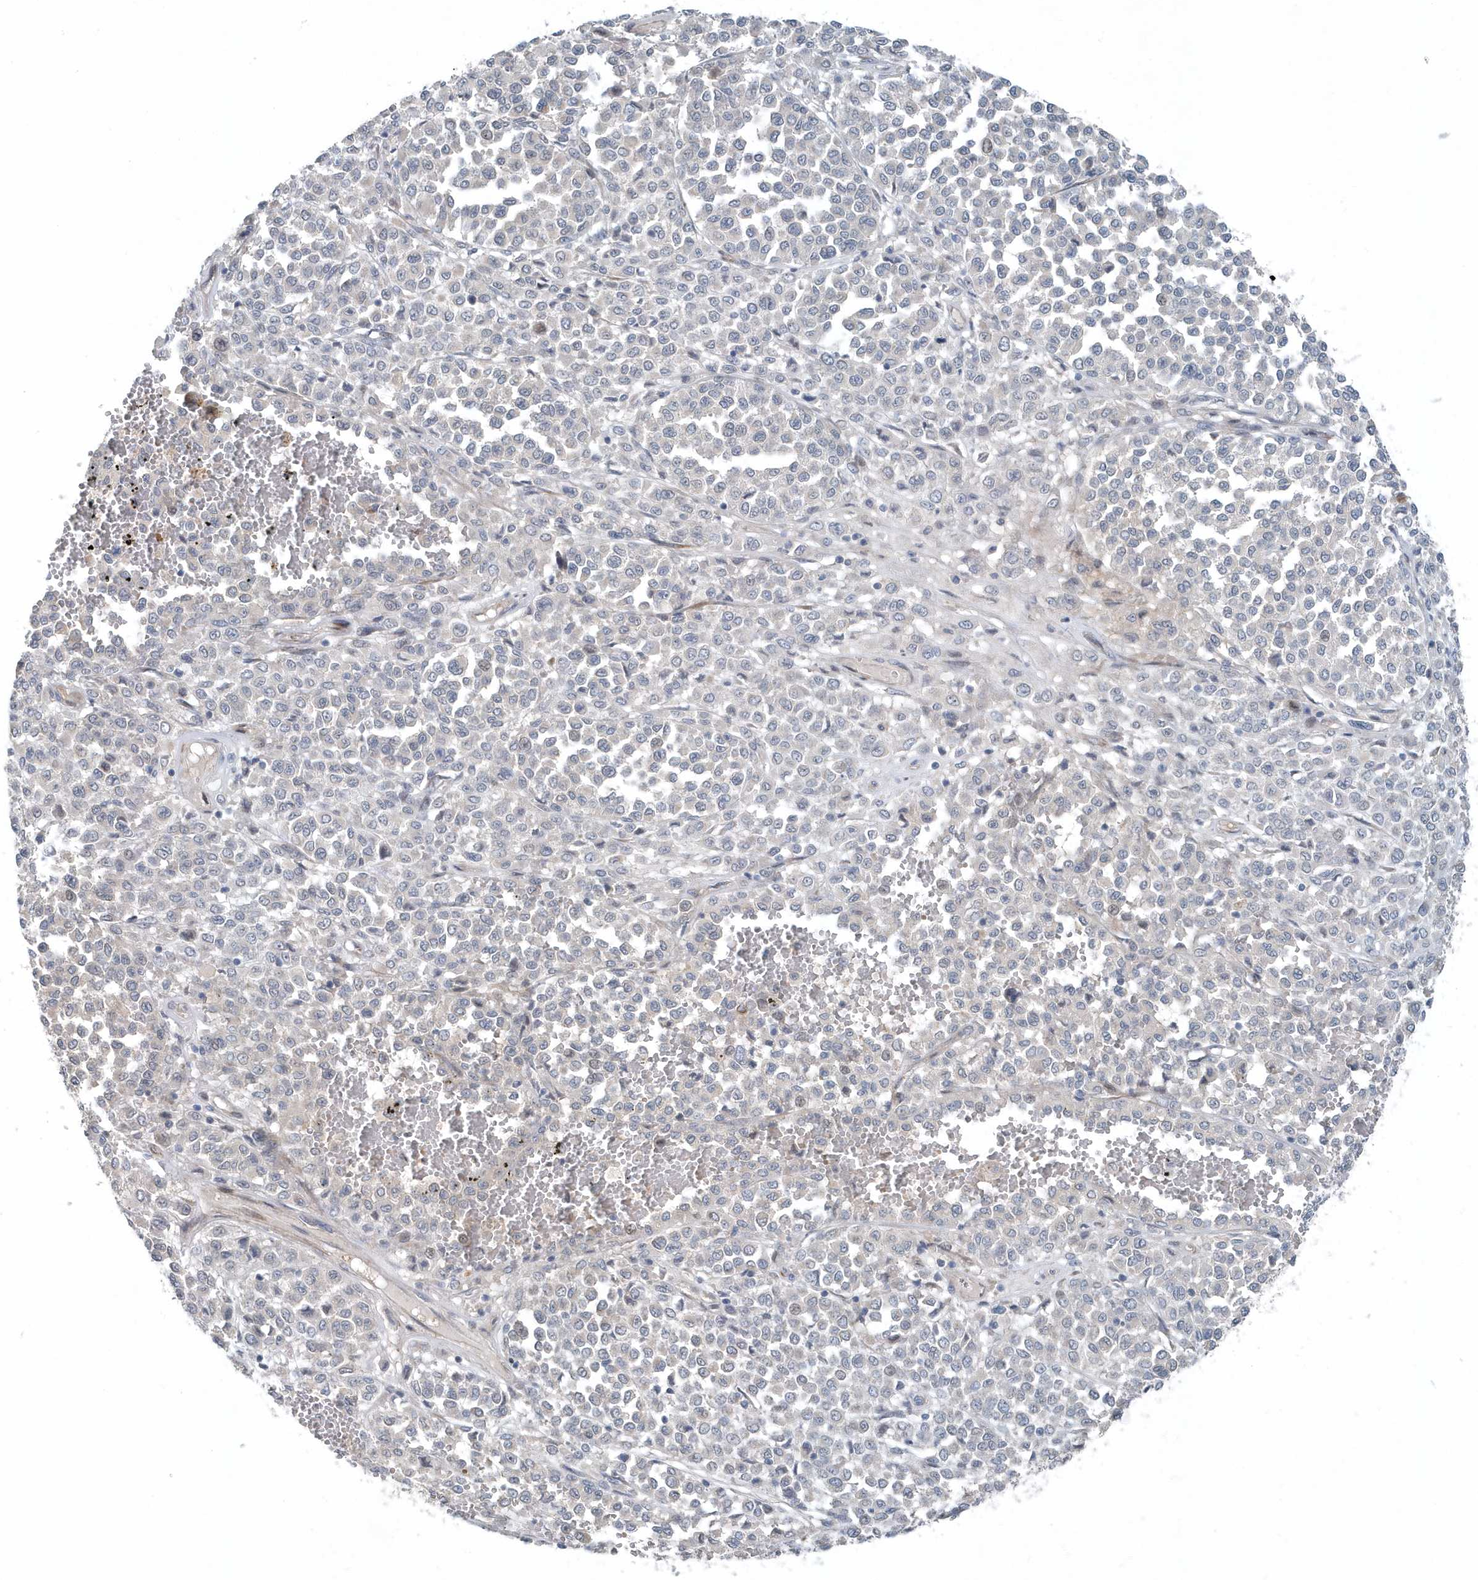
{"staining": {"intensity": "negative", "quantity": "none", "location": "none"}, "tissue": "melanoma", "cell_type": "Tumor cells", "image_type": "cancer", "snomed": [{"axis": "morphology", "description": "Malignant melanoma, Metastatic site"}, {"axis": "topography", "description": "Pancreas"}], "caption": "Photomicrograph shows no significant protein expression in tumor cells of malignant melanoma (metastatic site).", "gene": "MCC", "patient": {"sex": "female", "age": 30}}